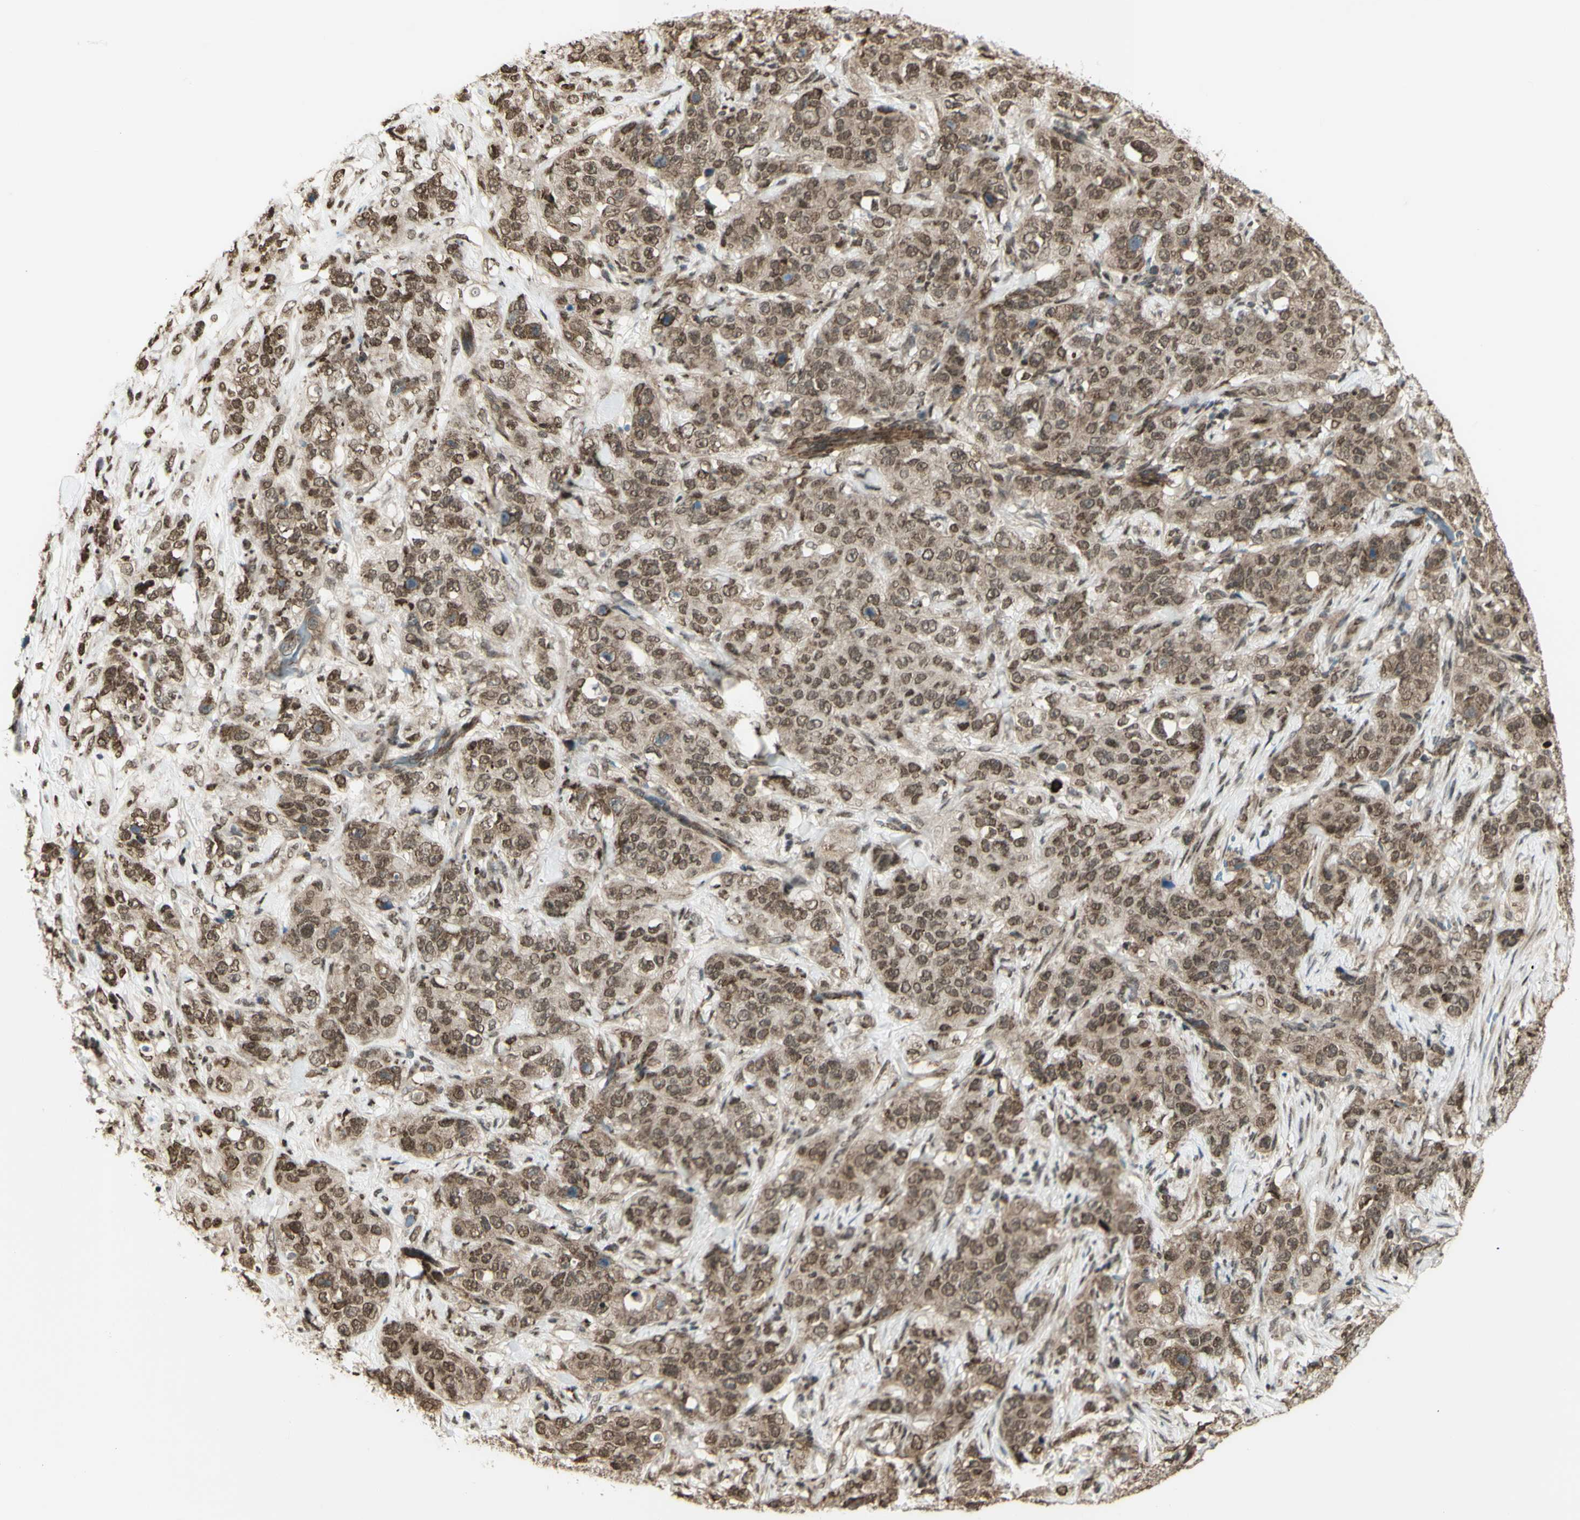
{"staining": {"intensity": "moderate", "quantity": ">75%", "location": "nuclear"}, "tissue": "stomach cancer", "cell_type": "Tumor cells", "image_type": "cancer", "snomed": [{"axis": "morphology", "description": "Adenocarcinoma, NOS"}, {"axis": "topography", "description": "Stomach"}], "caption": "Tumor cells reveal medium levels of moderate nuclear staining in approximately >75% of cells in stomach cancer (adenocarcinoma).", "gene": "ZMYM6", "patient": {"sex": "male", "age": 48}}